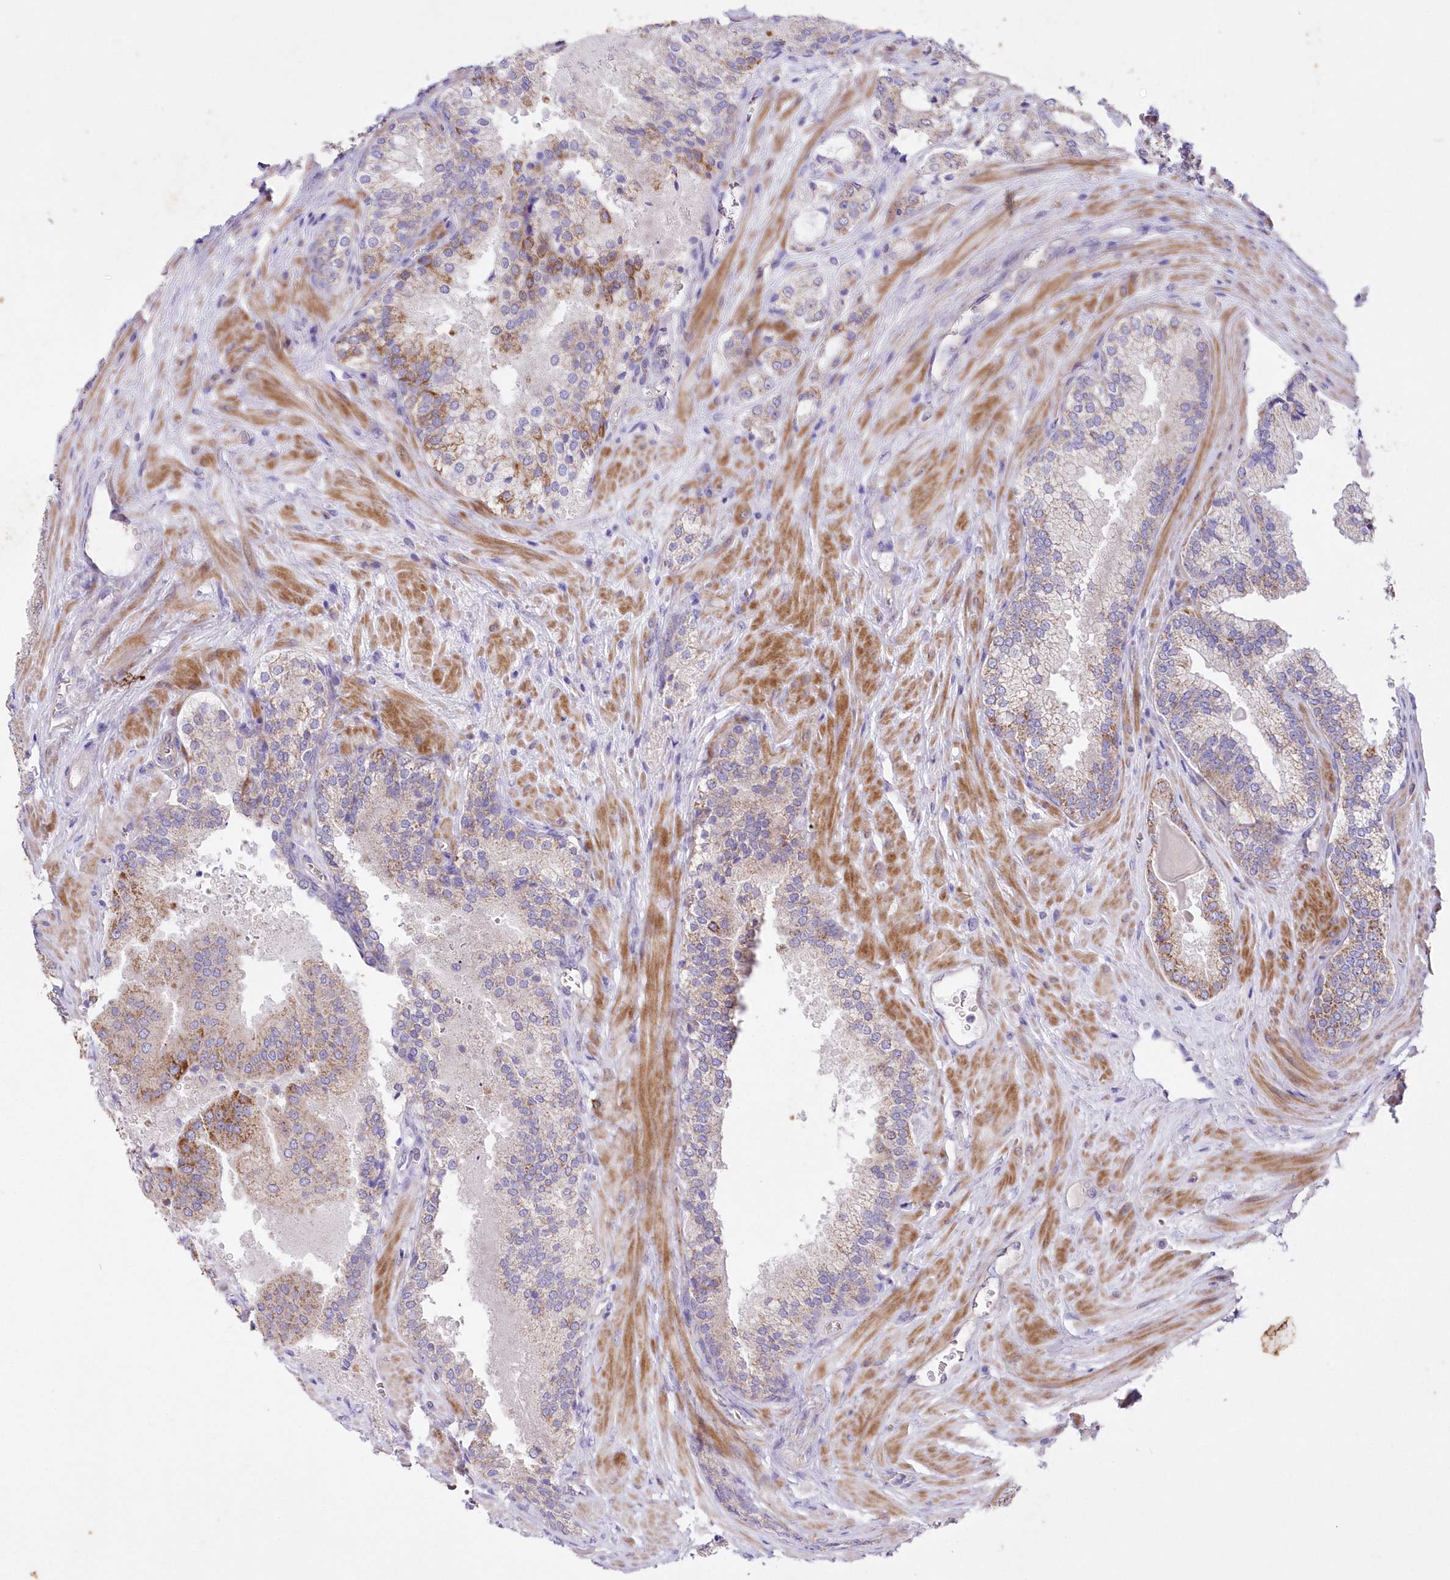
{"staining": {"intensity": "moderate", "quantity": "25%-75%", "location": "cytoplasmic/membranous"}, "tissue": "prostate cancer", "cell_type": "Tumor cells", "image_type": "cancer", "snomed": [{"axis": "morphology", "description": "Adenocarcinoma, Low grade"}, {"axis": "topography", "description": "Prostate"}], "caption": "Moderate cytoplasmic/membranous positivity for a protein is present in about 25%-75% of tumor cells of prostate adenocarcinoma (low-grade) using IHC.", "gene": "ITSN2", "patient": {"sex": "male", "age": 74}}